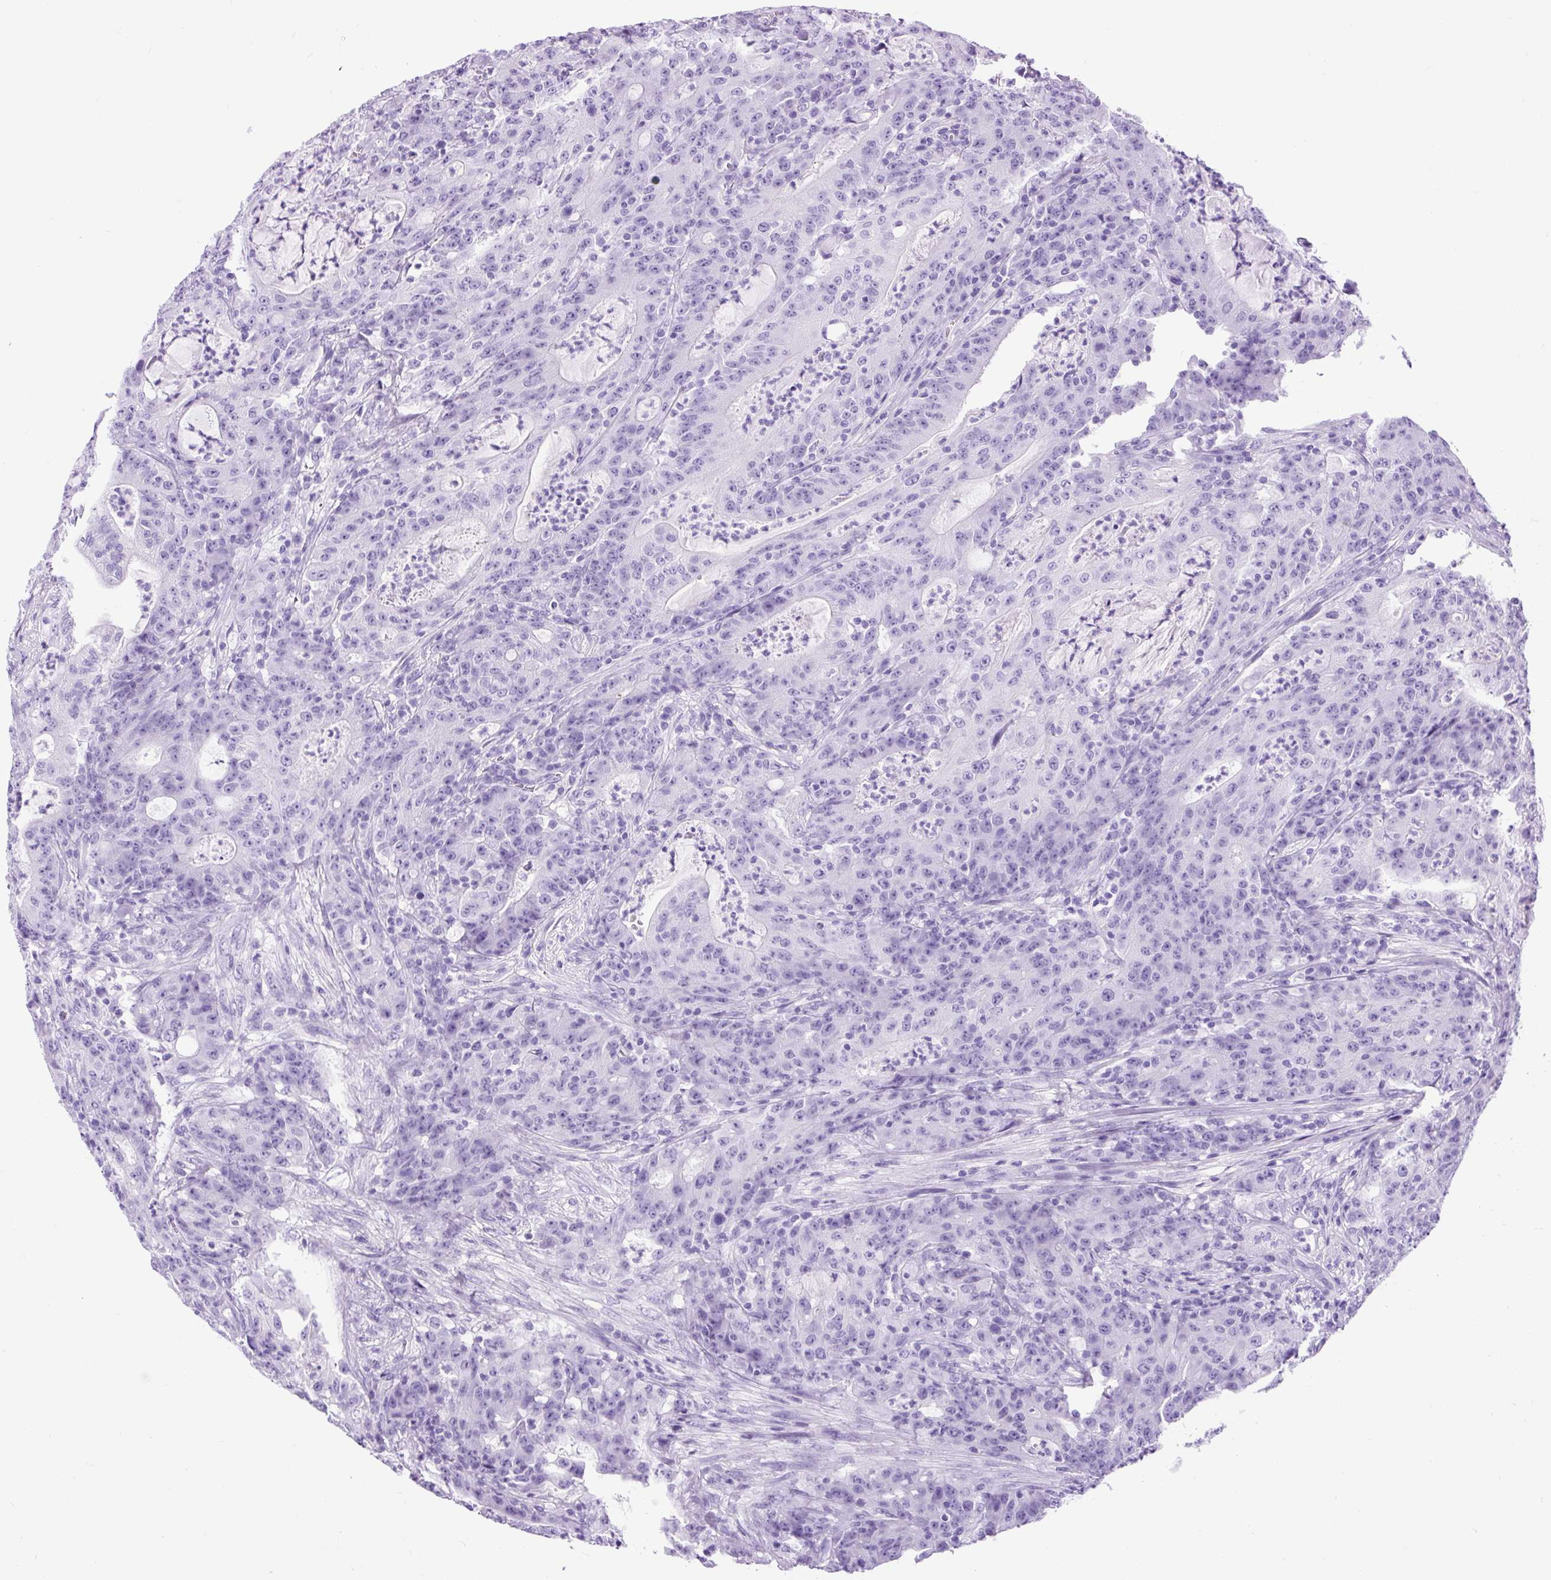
{"staining": {"intensity": "negative", "quantity": "none", "location": "none"}, "tissue": "colorectal cancer", "cell_type": "Tumor cells", "image_type": "cancer", "snomed": [{"axis": "morphology", "description": "Adenocarcinoma, NOS"}, {"axis": "topography", "description": "Colon"}], "caption": "Protein analysis of colorectal cancer (adenocarcinoma) reveals no significant expression in tumor cells.", "gene": "PDIA2", "patient": {"sex": "male", "age": 83}}